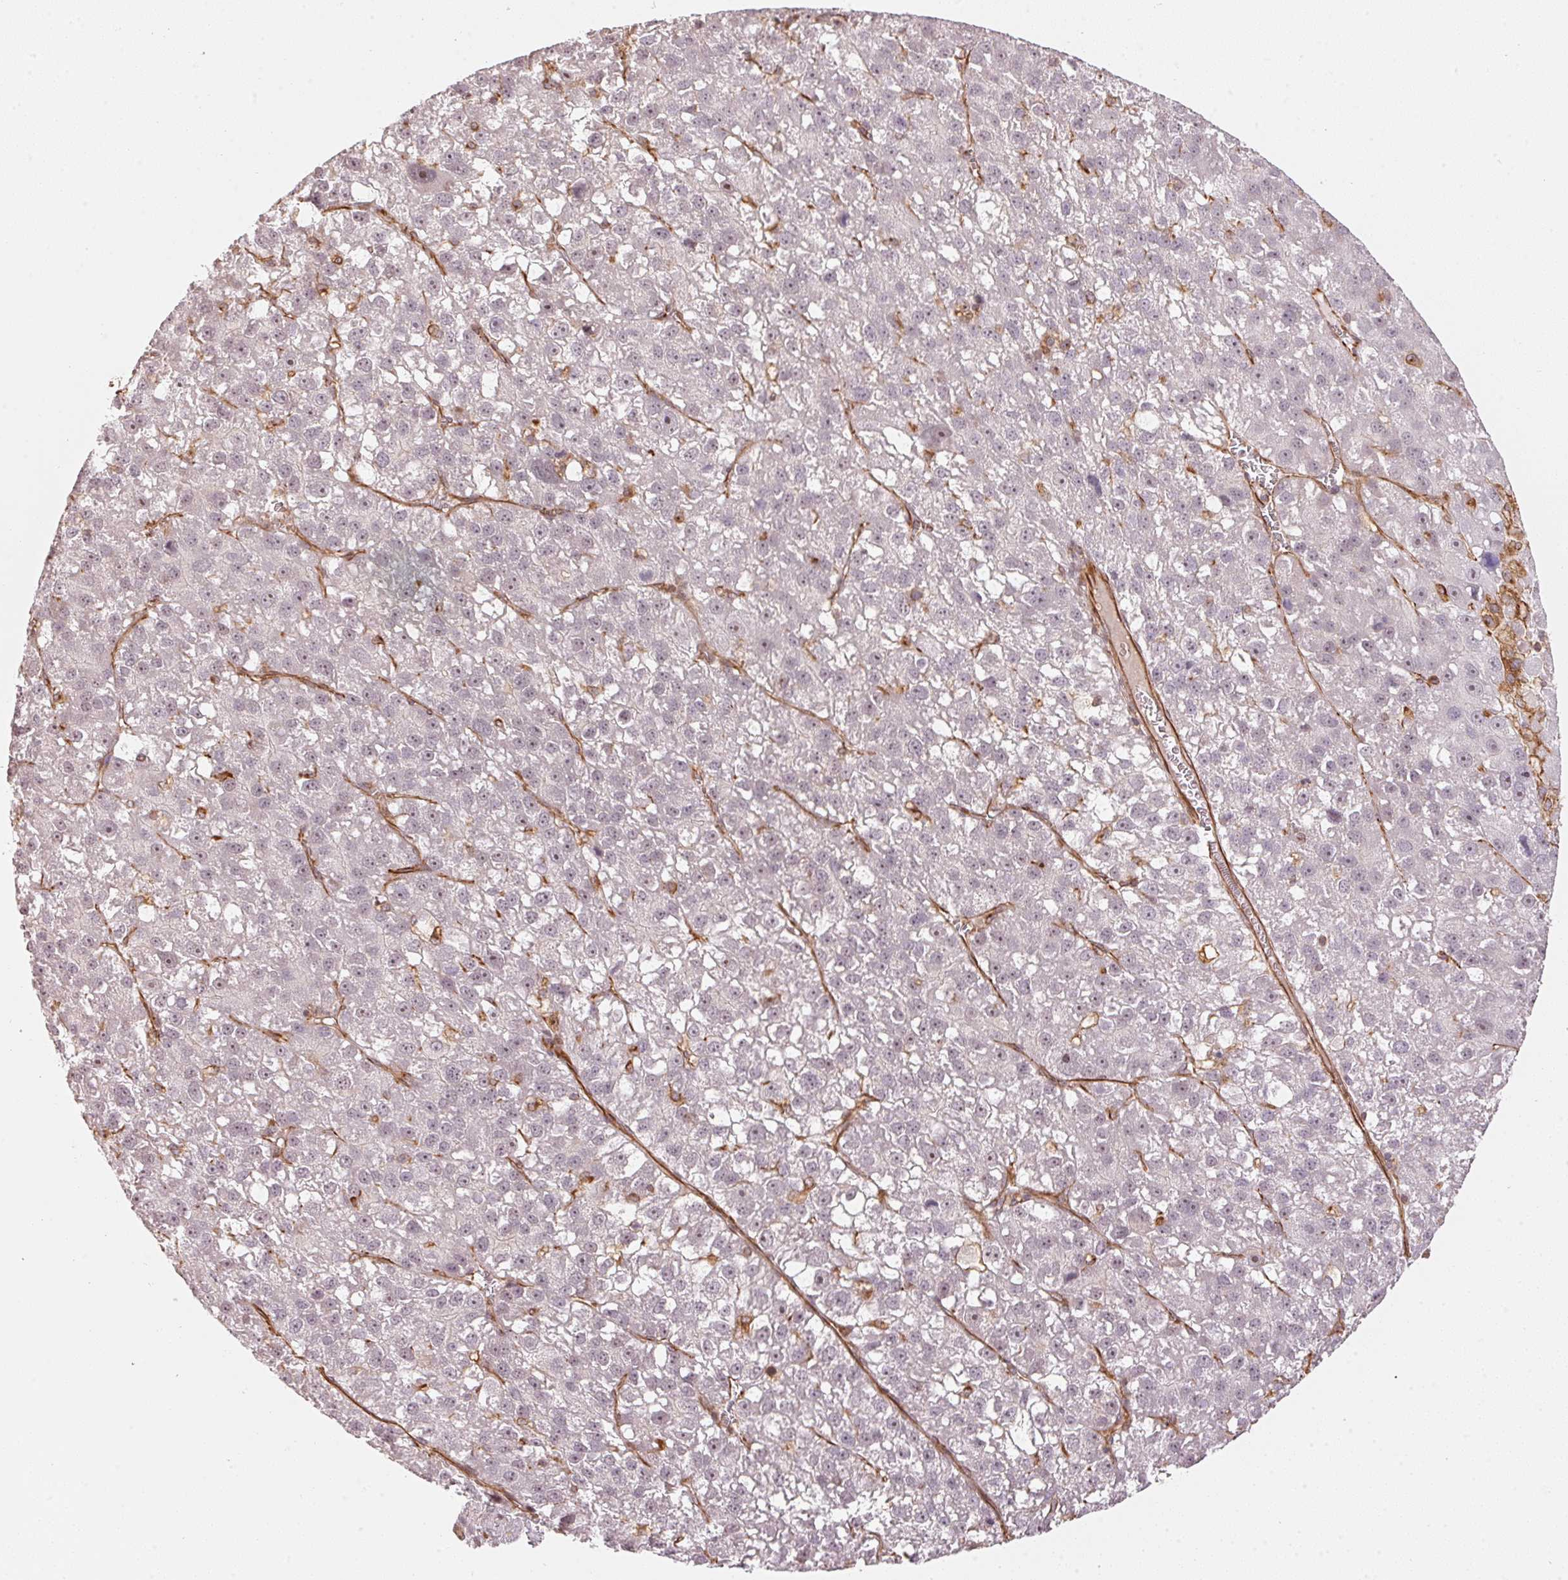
{"staining": {"intensity": "negative", "quantity": "none", "location": "none"}, "tissue": "liver cancer", "cell_type": "Tumor cells", "image_type": "cancer", "snomed": [{"axis": "morphology", "description": "Carcinoma, Hepatocellular, NOS"}, {"axis": "topography", "description": "Liver"}], "caption": "There is no significant positivity in tumor cells of liver cancer (hepatocellular carcinoma).", "gene": "FOXR2", "patient": {"sex": "female", "age": 70}}